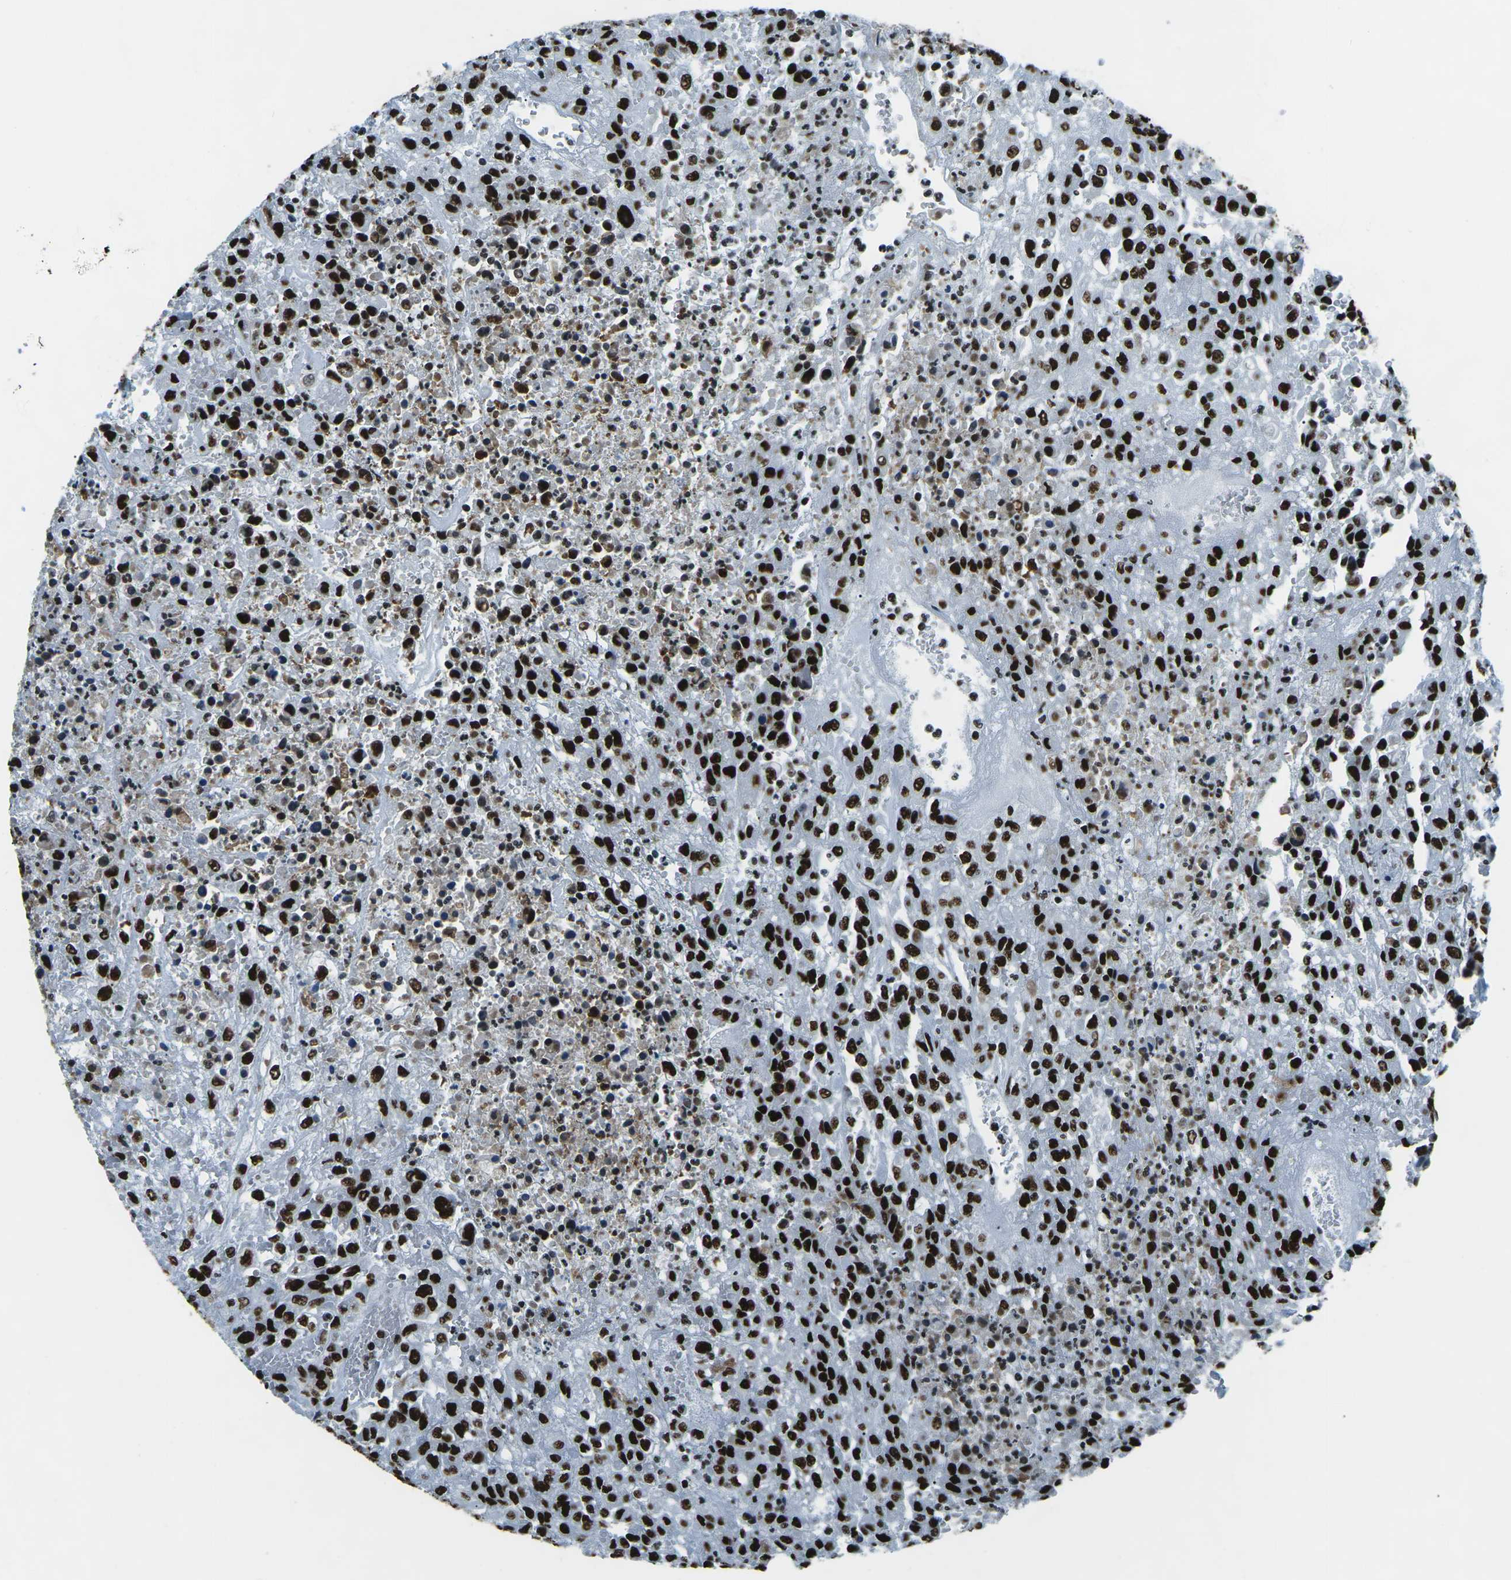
{"staining": {"intensity": "strong", "quantity": ">75%", "location": "nuclear"}, "tissue": "urothelial cancer", "cell_type": "Tumor cells", "image_type": "cancer", "snomed": [{"axis": "morphology", "description": "Urothelial carcinoma, High grade"}, {"axis": "topography", "description": "Urinary bladder"}], "caption": "This micrograph reveals immunohistochemistry staining of urothelial cancer, with high strong nuclear expression in approximately >75% of tumor cells.", "gene": "HNRNPL", "patient": {"sex": "male", "age": 46}}